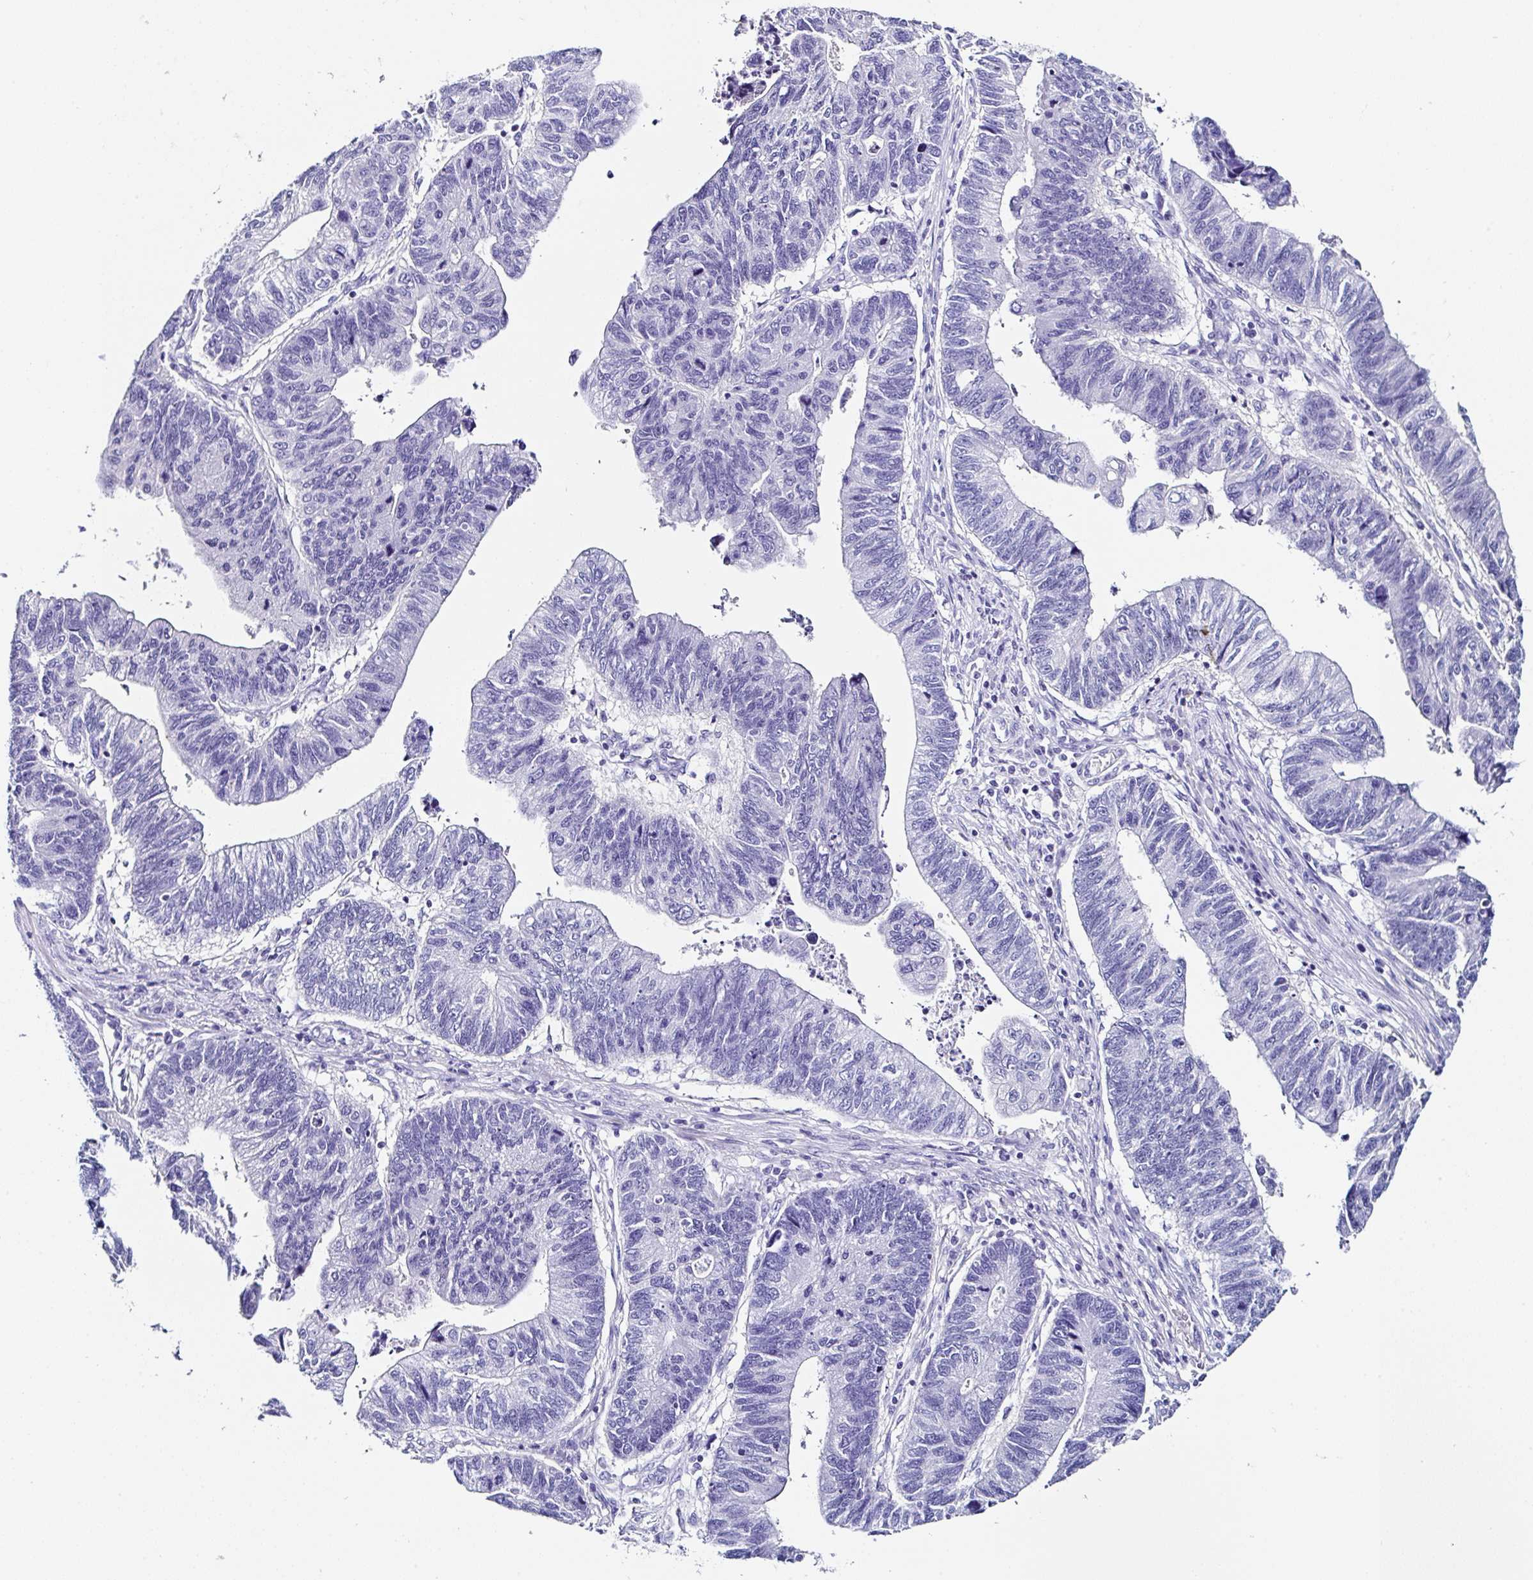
{"staining": {"intensity": "negative", "quantity": "none", "location": "none"}, "tissue": "stomach cancer", "cell_type": "Tumor cells", "image_type": "cancer", "snomed": [{"axis": "morphology", "description": "Adenocarcinoma, NOS"}, {"axis": "topography", "description": "Stomach"}], "caption": "A photomicrograph of human stomach adenocarcinoma is negative for staining in tumor cells.", "gene": "UGT3A1", "patient": {"sex": "male", "age": 59}}